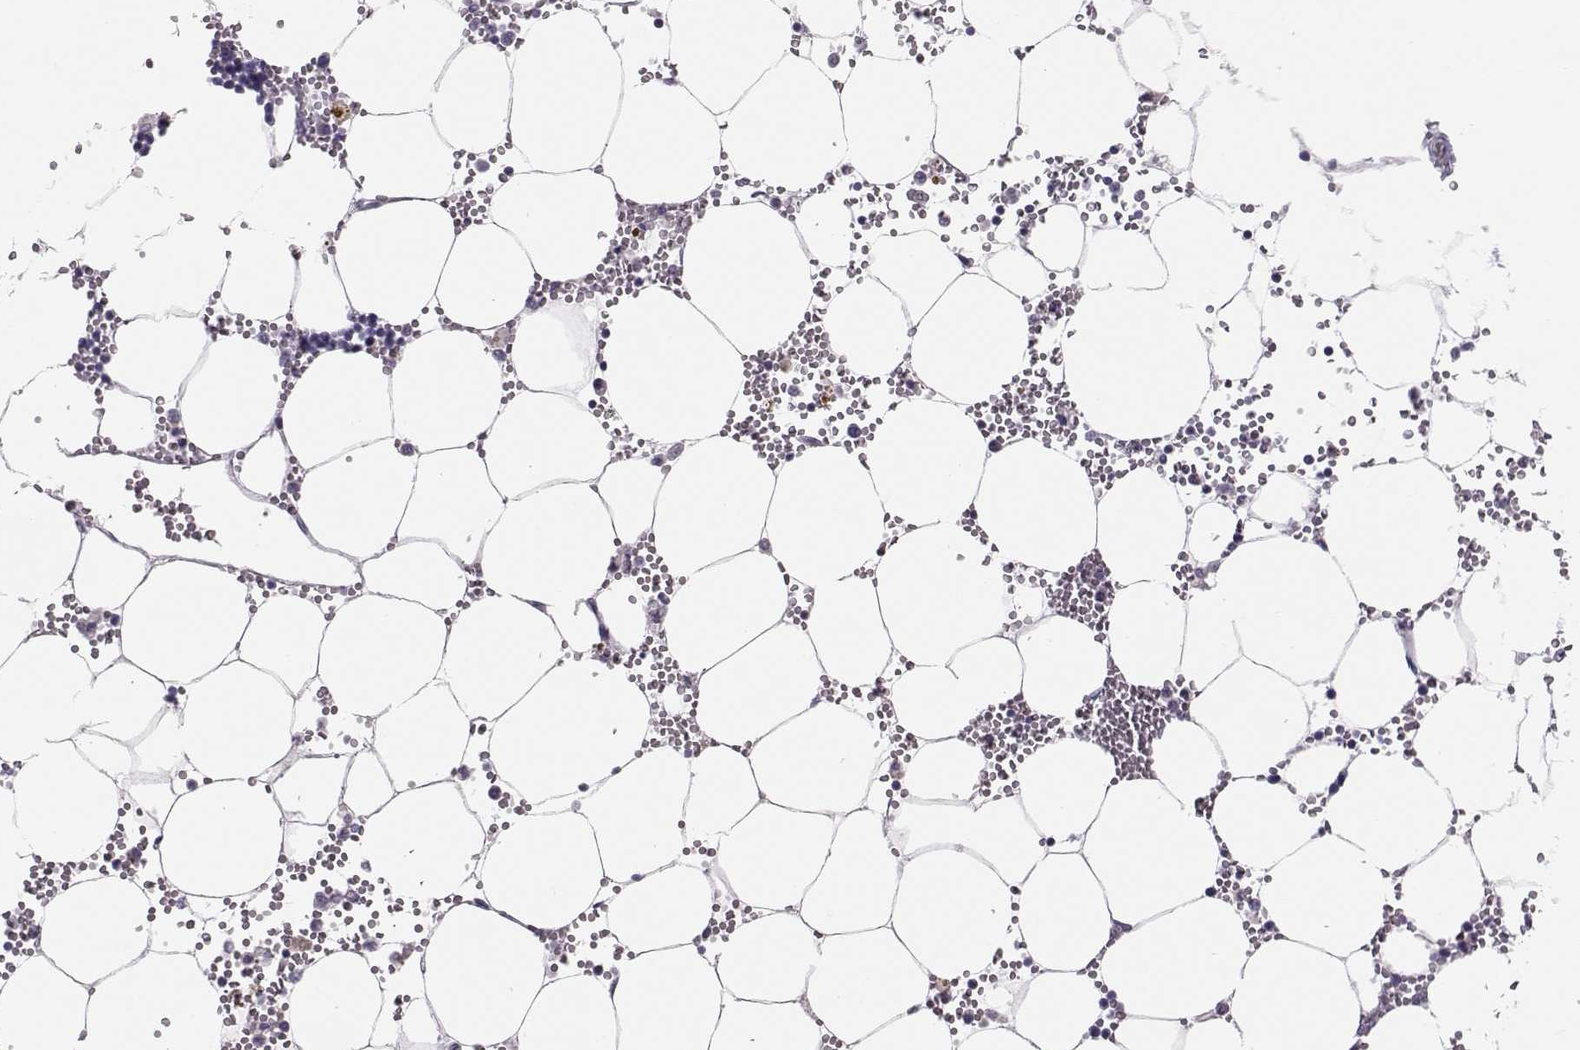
{"staining": {"intensity": "negative", "quantity": "none", "location": "none"}, "tissue": "bone marrow", "cell_type": "Hematopoietic cells", "image_type": "normal", "snomed": [{"axis": "morphology", "description": "Normal tissue, NOS"}, {"axis": "topography", "description": "Bone marrow"}], "caption": "Immunohistochemistry (IHC) image of unremarkable bone marrow: human bone marrow stained with DAB (3,3'-diaminobenzidine) reveals no significant protein staining in hematopoietic cells. (Stains: DAB immunohistochemistry (IHC) with hematoxylin counter stain, Microscopy: brightfield microscopy at high magnification).", "gene": "MAST1", "patient": {"sex": "male", "age": 54}}